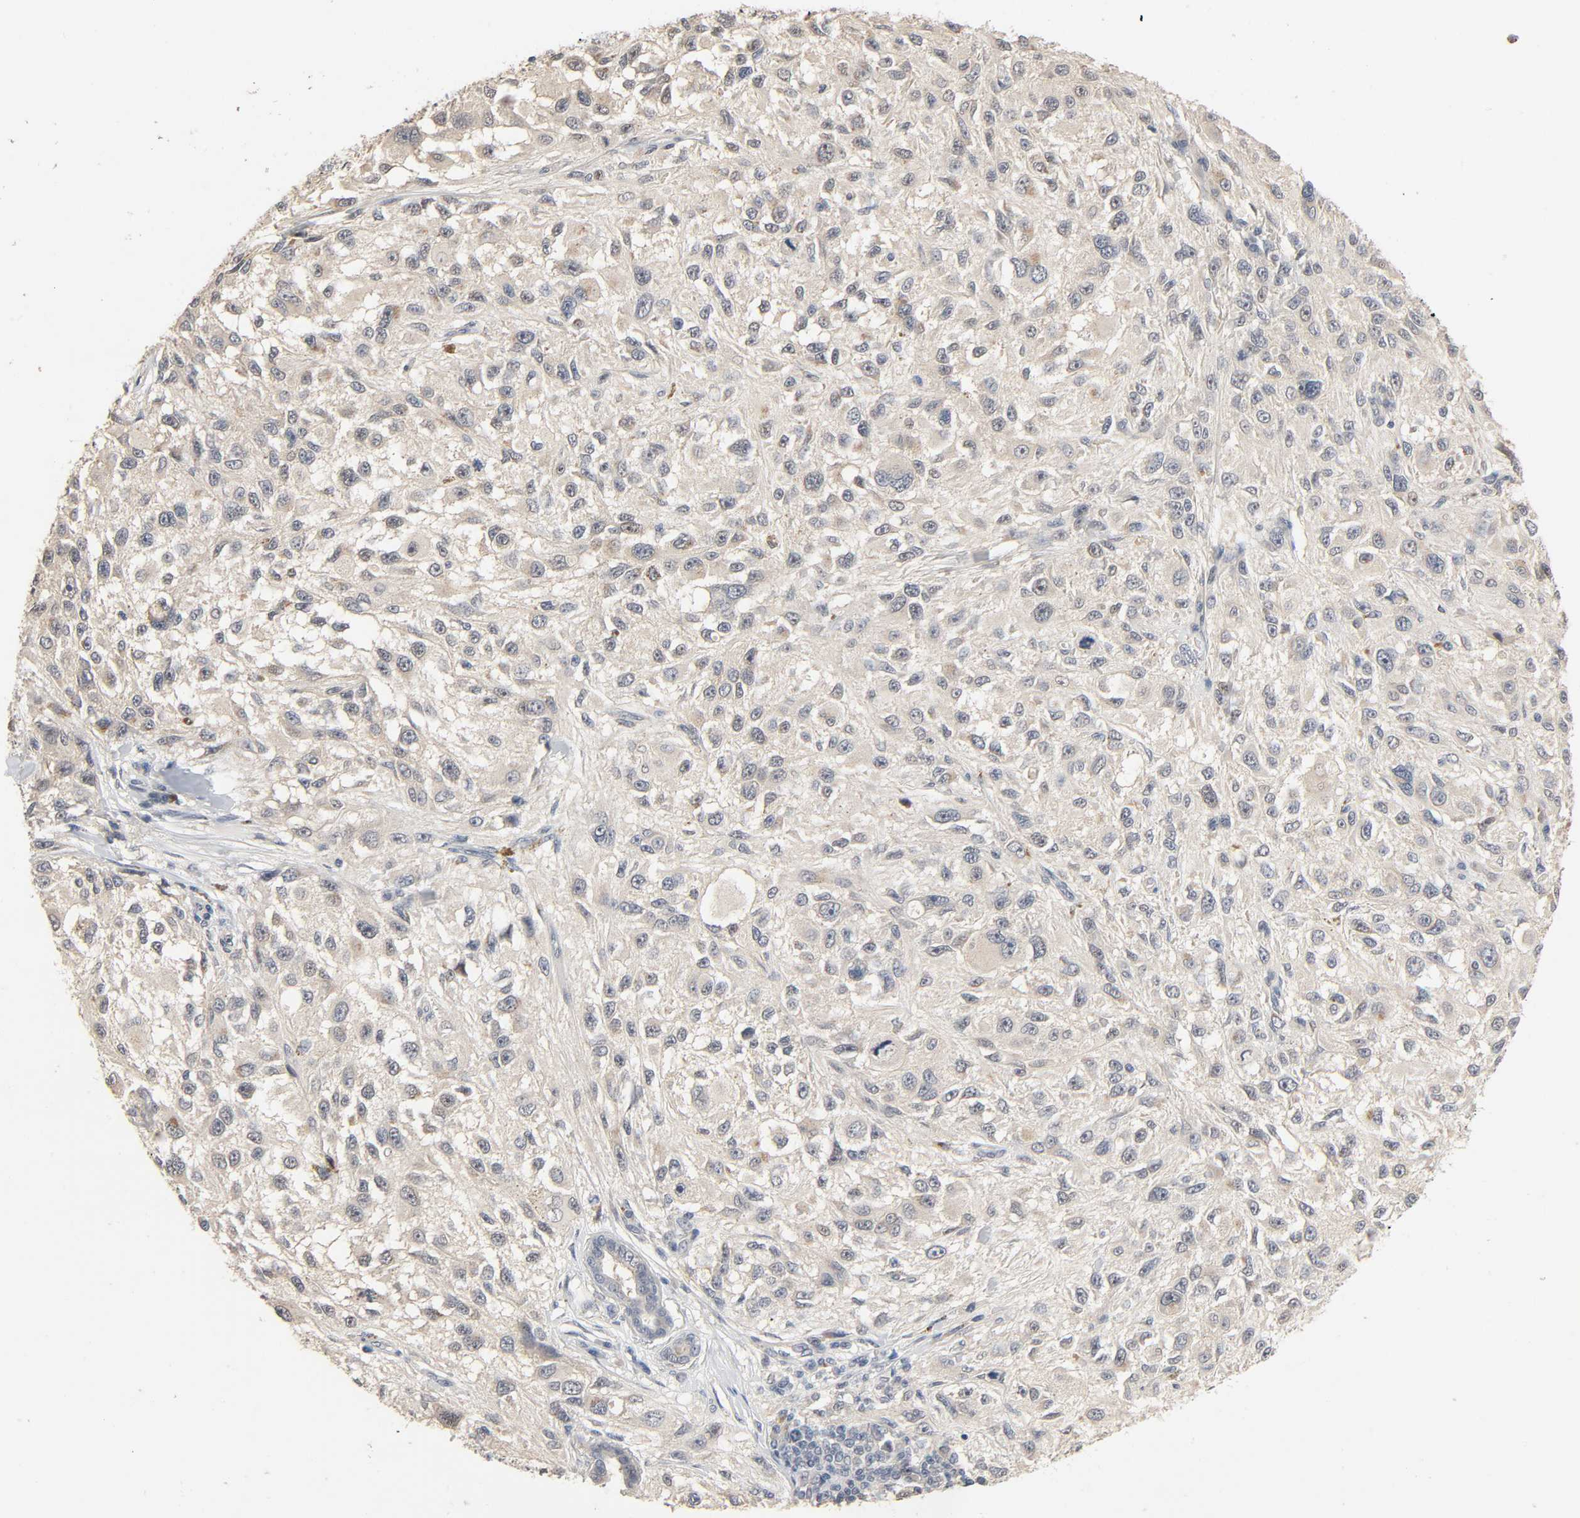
{"staining": {"intensity": "negative", "quantity": "none", "location": "none"}, "tissue": "melanoma", "cell_type": "Tumor cells", "image_type": "cancer", "snomed": [{"axis": "morphology", "description": "Necrosis, NOS"}, {"axis": "morphology", "description": "Malignant melanoma, NOS"}, {"axis": "topography", "description": "Skin"}], "caption": "There is no significant staining in tumor cells of melanoma.", "gene": "MAGEA8", "patient": {"sex": "female", "age": 87}}